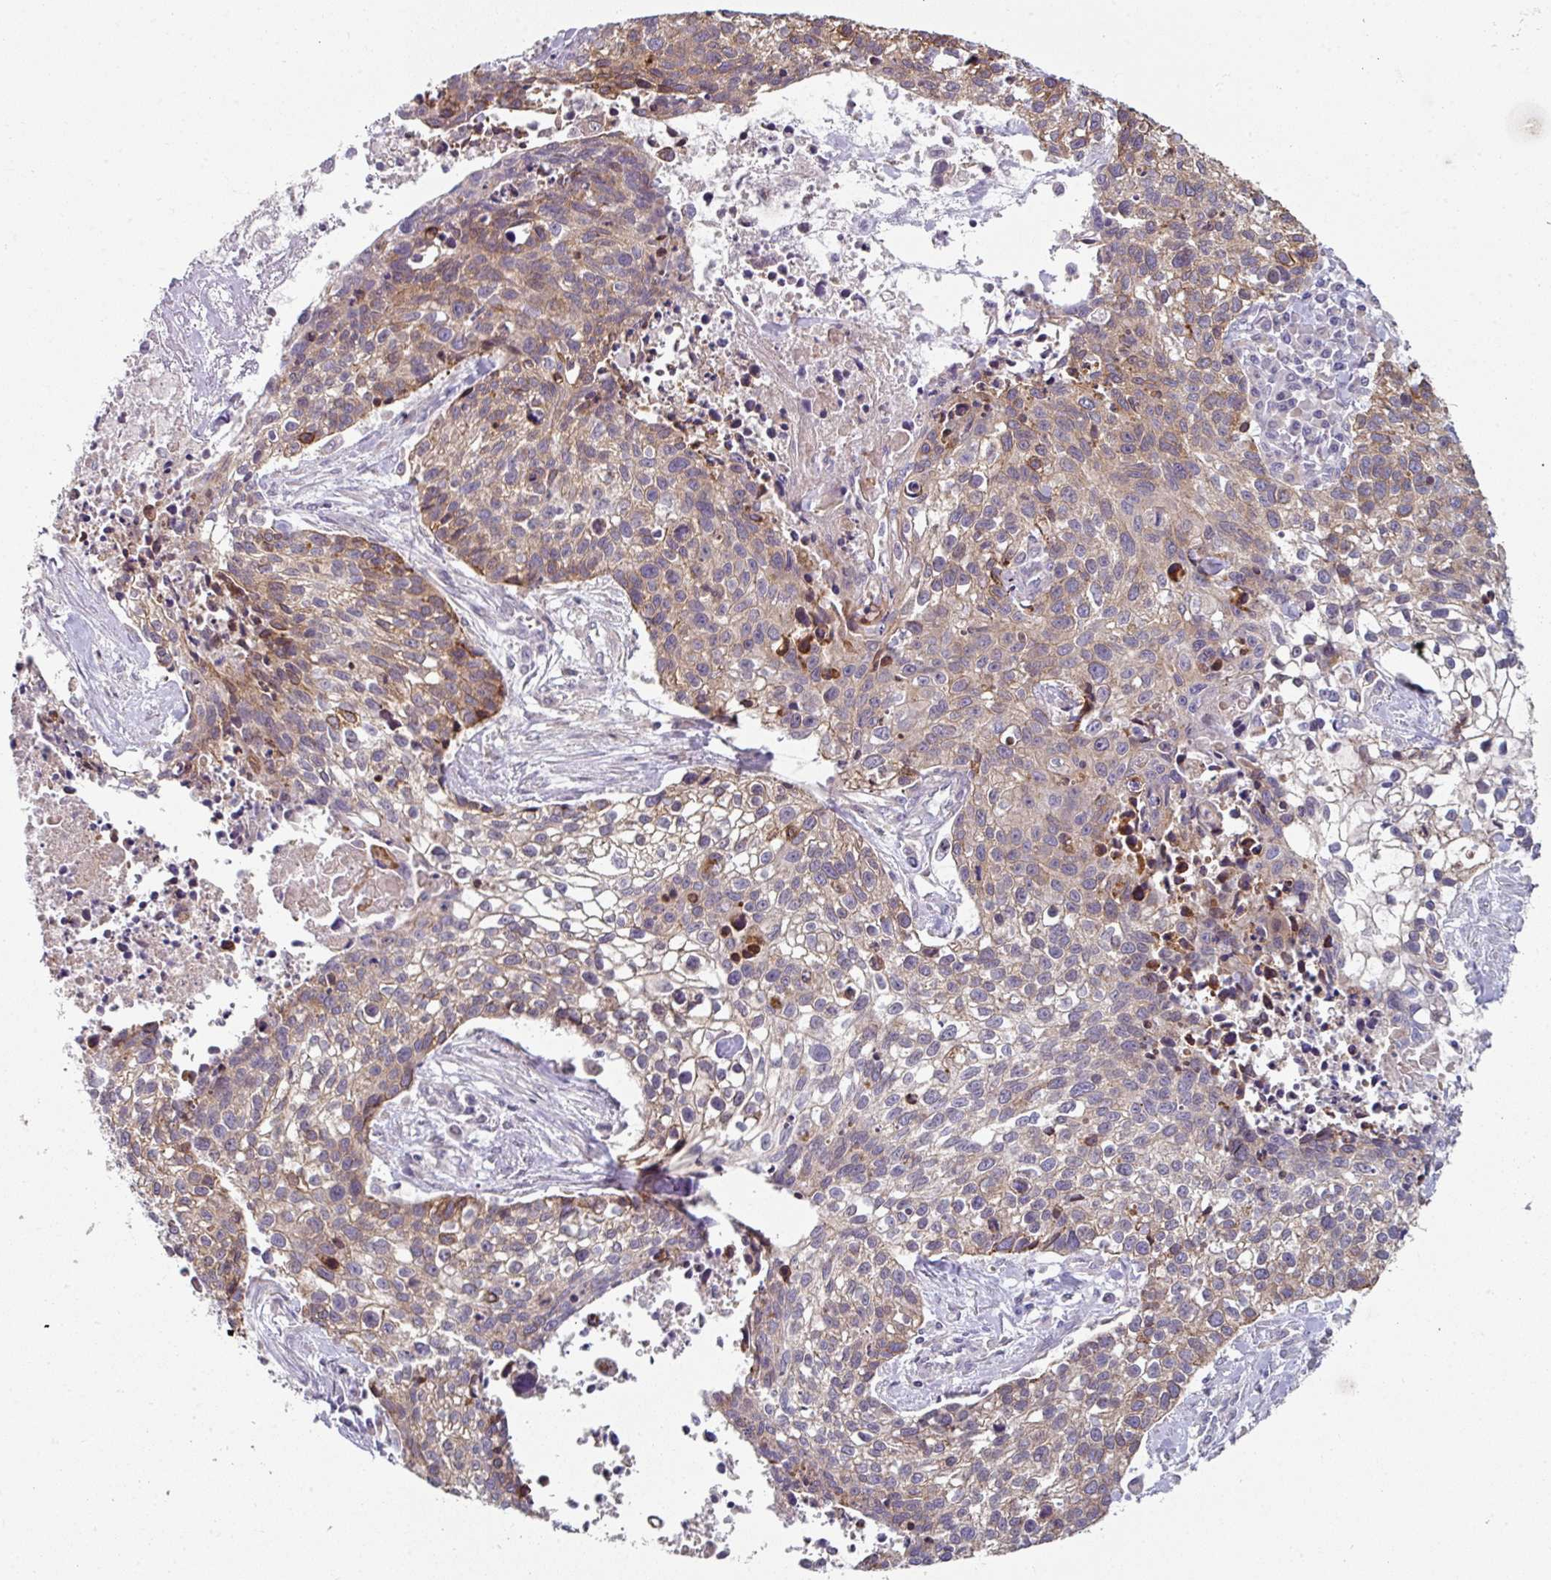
{"staining": {"intensity": "weak", "quantity": "25%-75%", "location": "cytoplasmic/membranous"}, "tissue": "lung cancer", "cell_type": "Tumor cells", "image_type": "cancer", "snomed": [{"axis": "morphology", "description": "Squamous cell carcinoma, NOS"}, {"axis": "topography", "description": "Lung"}], "caption": "This histopathology image exhibits IHC staining of squamous cell carcinoma (lung), with low weak cytoplasmic/membranous expression in approximately 25%-75% of tumor cells.", "gene": "WSB2", "patient": {"sex": "male", "age": 74}}